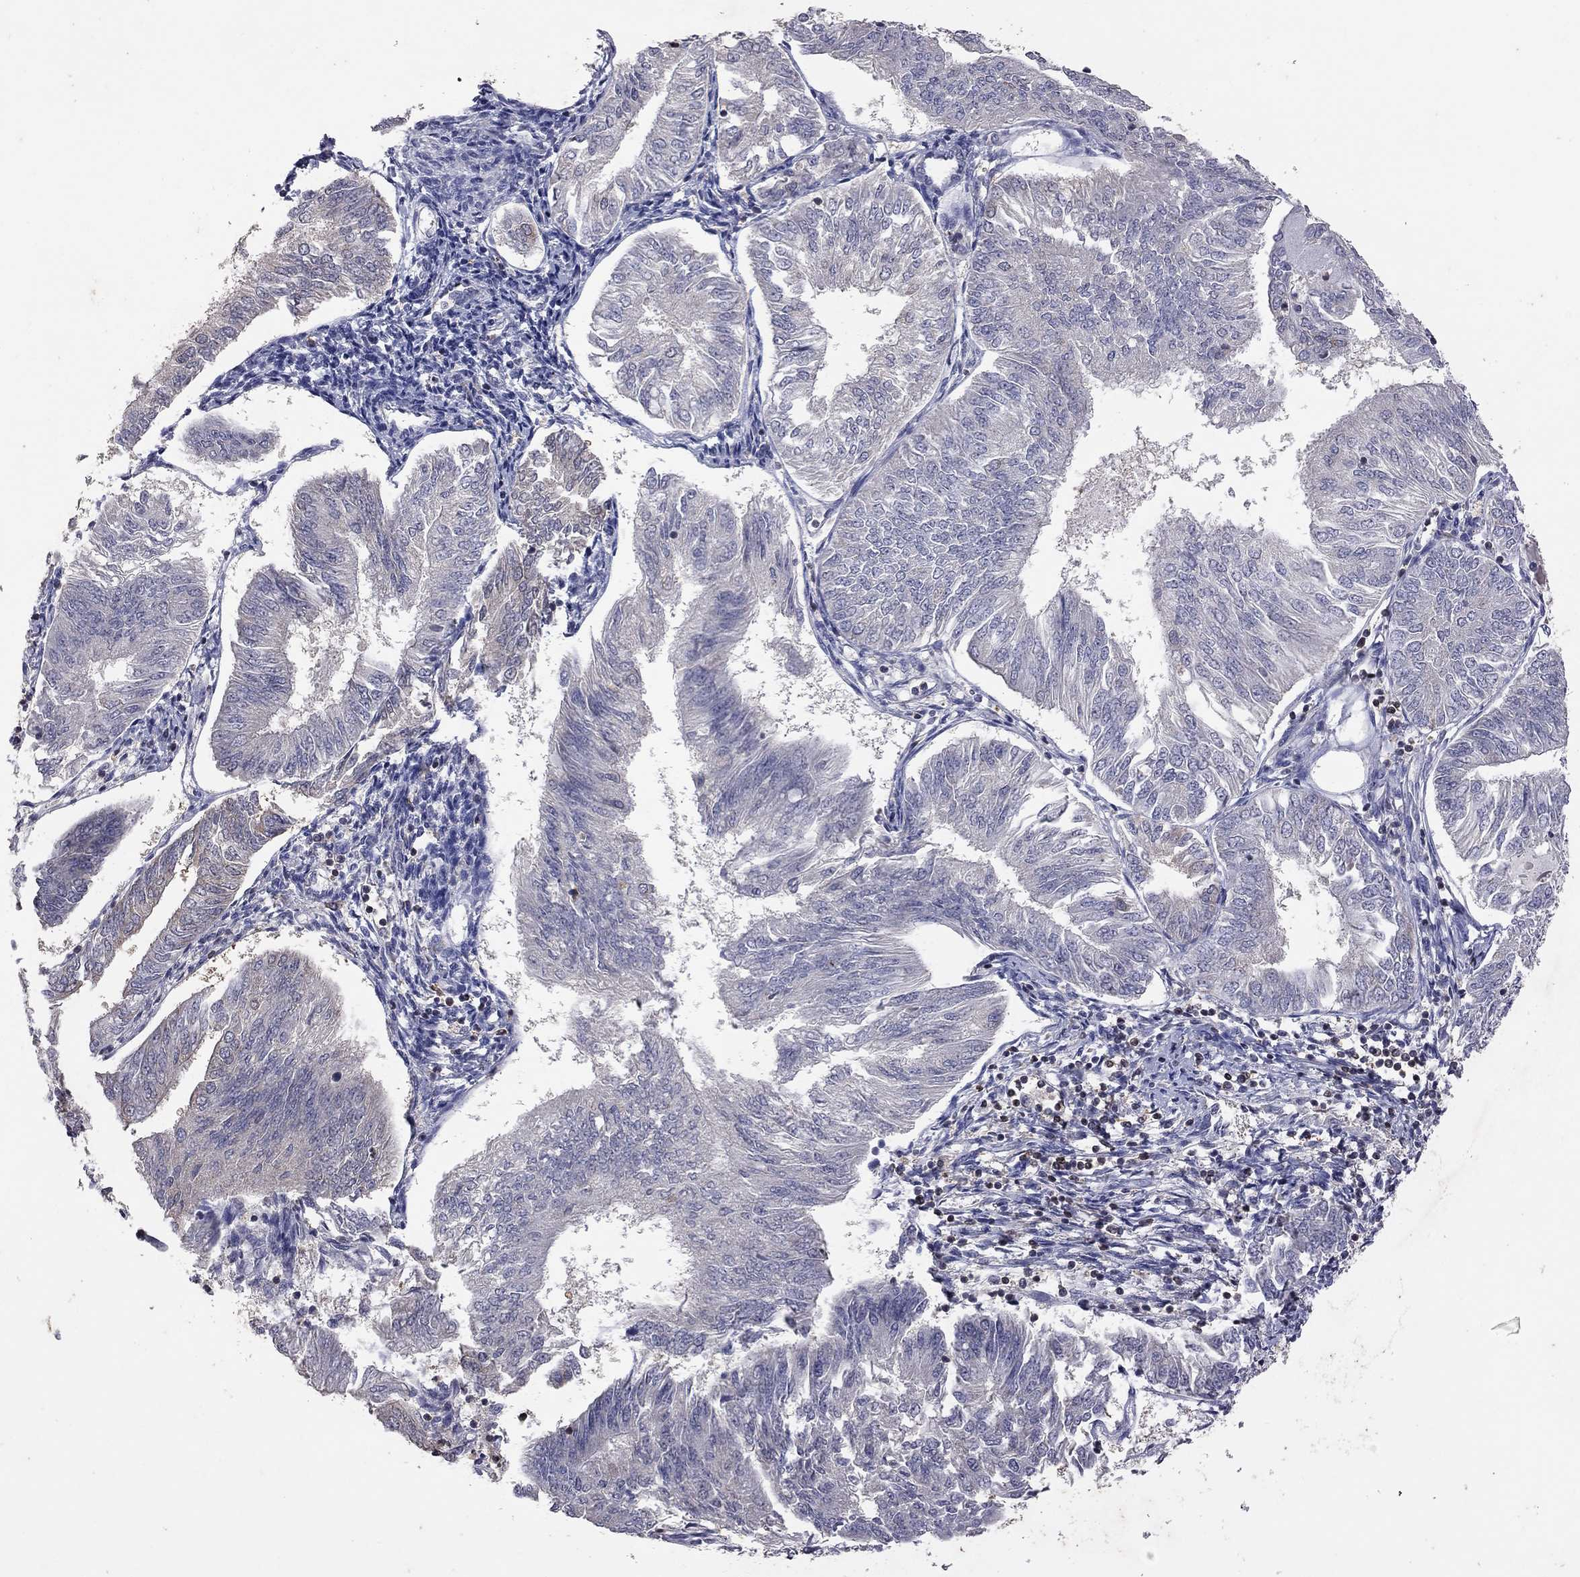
{"staining": {"intensity": "negative", "quantity": "none", "location": "none"}, "tissue": "endometrial cancer", "cell_type": "Tumor cells", "image_type": "cancer", "snomed": [{"axis": "morphology", "description": "Adenocarcinoma, NOS"}, {"axis": "topography", "description": "Endometrium"}], "caption": "Tumor cells are negative for brown protein staining in endometrial cancer.", "gene": "IPCEF1", "patient": {"sex": "female", "age": 58}}